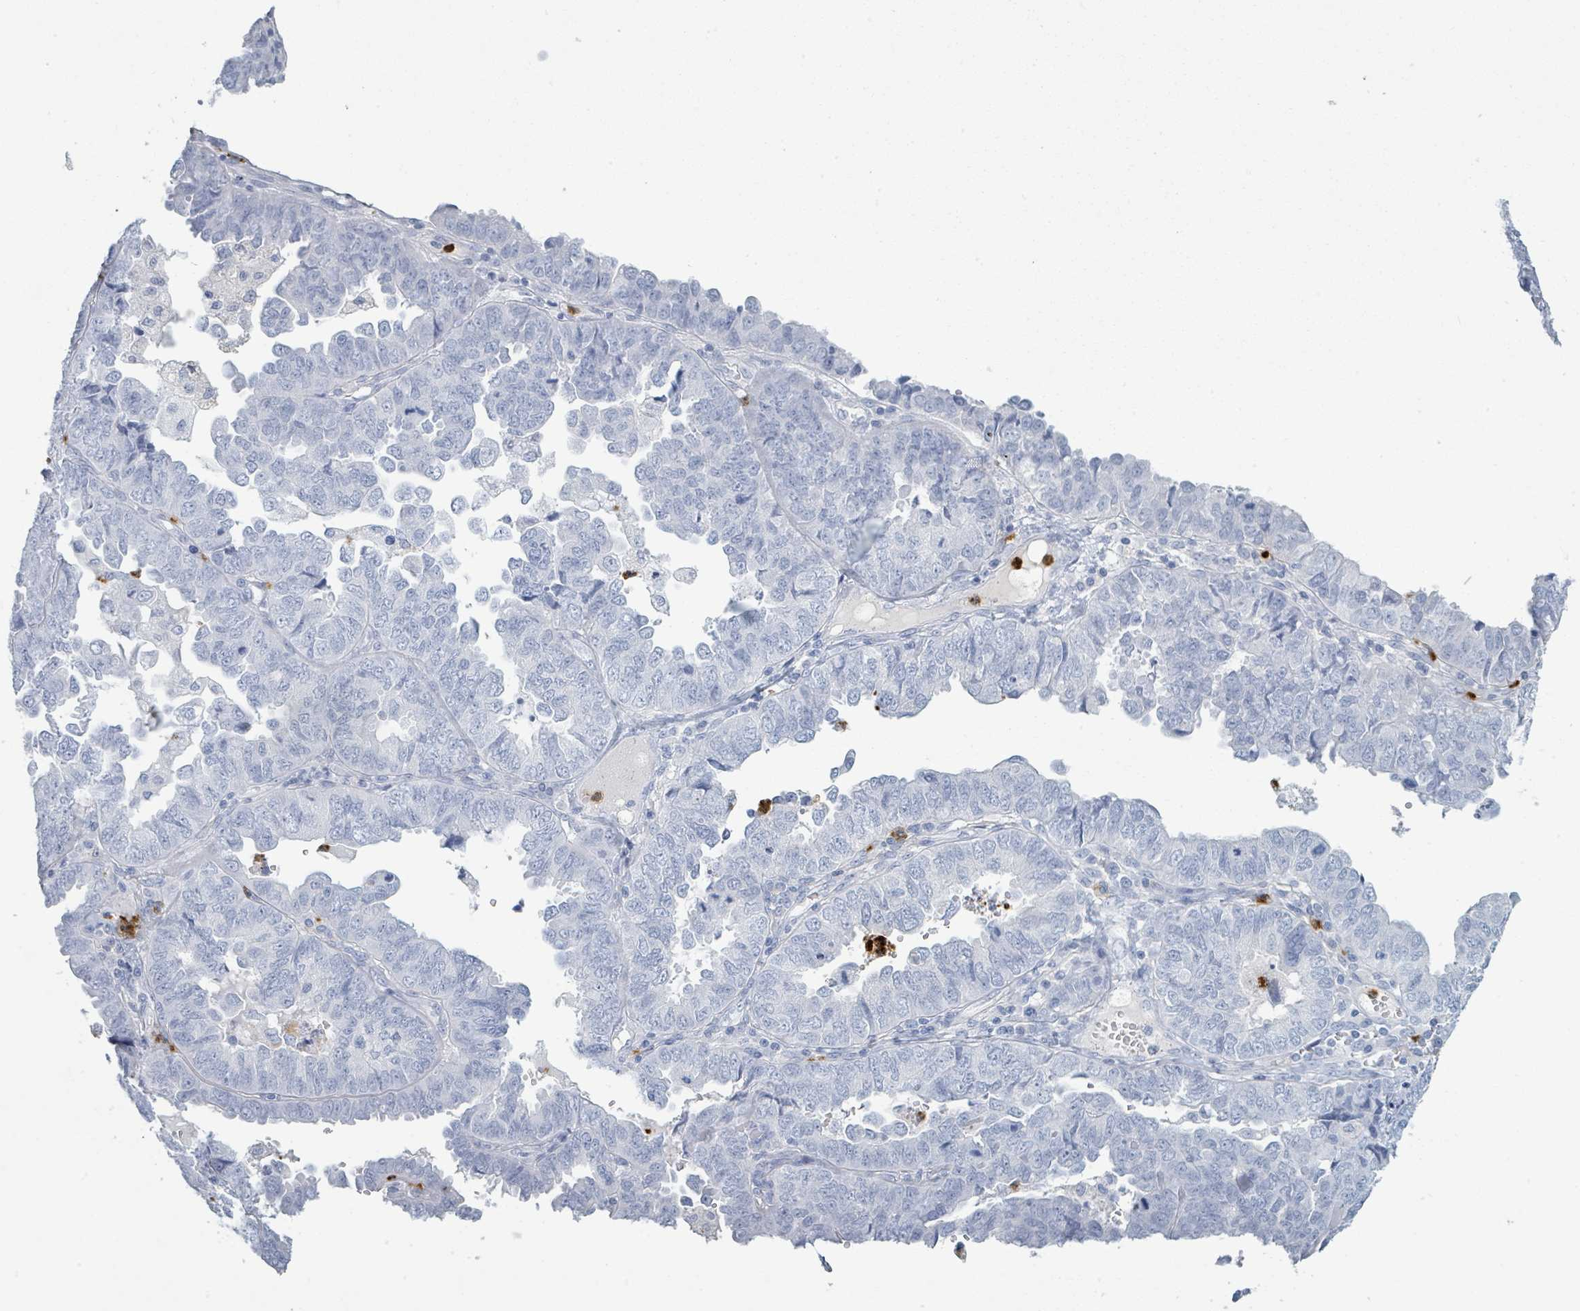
{"staining": {"intensity": "negative", "quantity": "none", "location": "none"}, "tissue": "endometrial cancer", "cell_type": "Tumor cells", "image_type": "cancer", "snomed": [{"axis": "morphology", "description": "Adenocarcinoma, NOS"}, {"axis": "topography", "description": "Endometrium"}], "caption": "This is an immunohistochemistry (IHC) photomicrograph of human endometrial cancer (adenocarcinoma). There is no expression in tumor cells.", "gene": "DEFA4", "patient": {"sex": "female", "age": 79}}